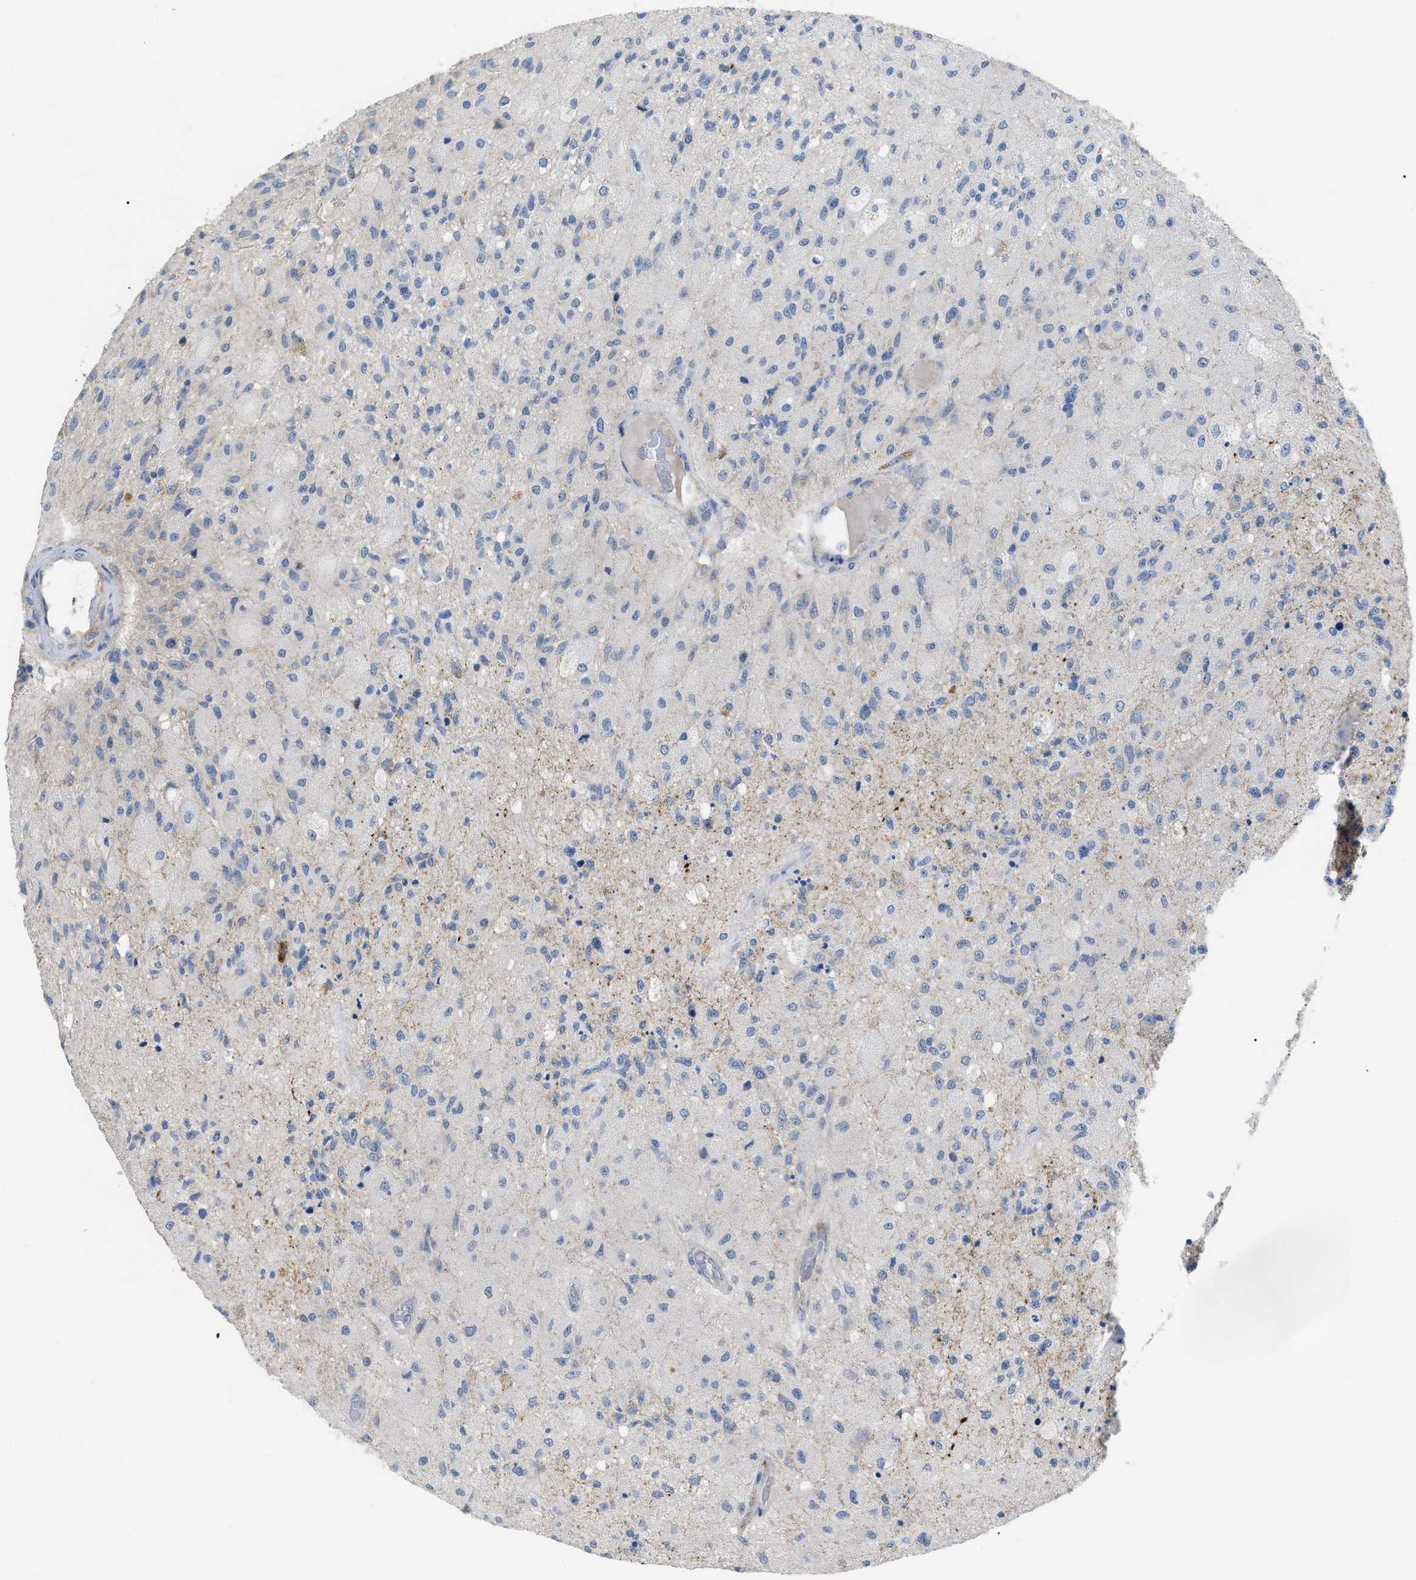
{"staining": {"intensity": "weak", "quantity": "<25%", "location": "cytoplasmic/membranous"}, "tissue": "glioma", "cell_type": "Tumor cells", "image_type": "cancer", "snomed": [{"axis": "morphology", "description": "Normal tissue, NOS"}, {"axis": "morphology", "description": "Glioma, malignant, High grade"}, {"axis": "topography", "description": "Cerebral cortex"}], "caption": "There is no significant expression in tumor cells of glioma.", "gene": "DHX58", "patient": {"sex": "male", "age": 77}}